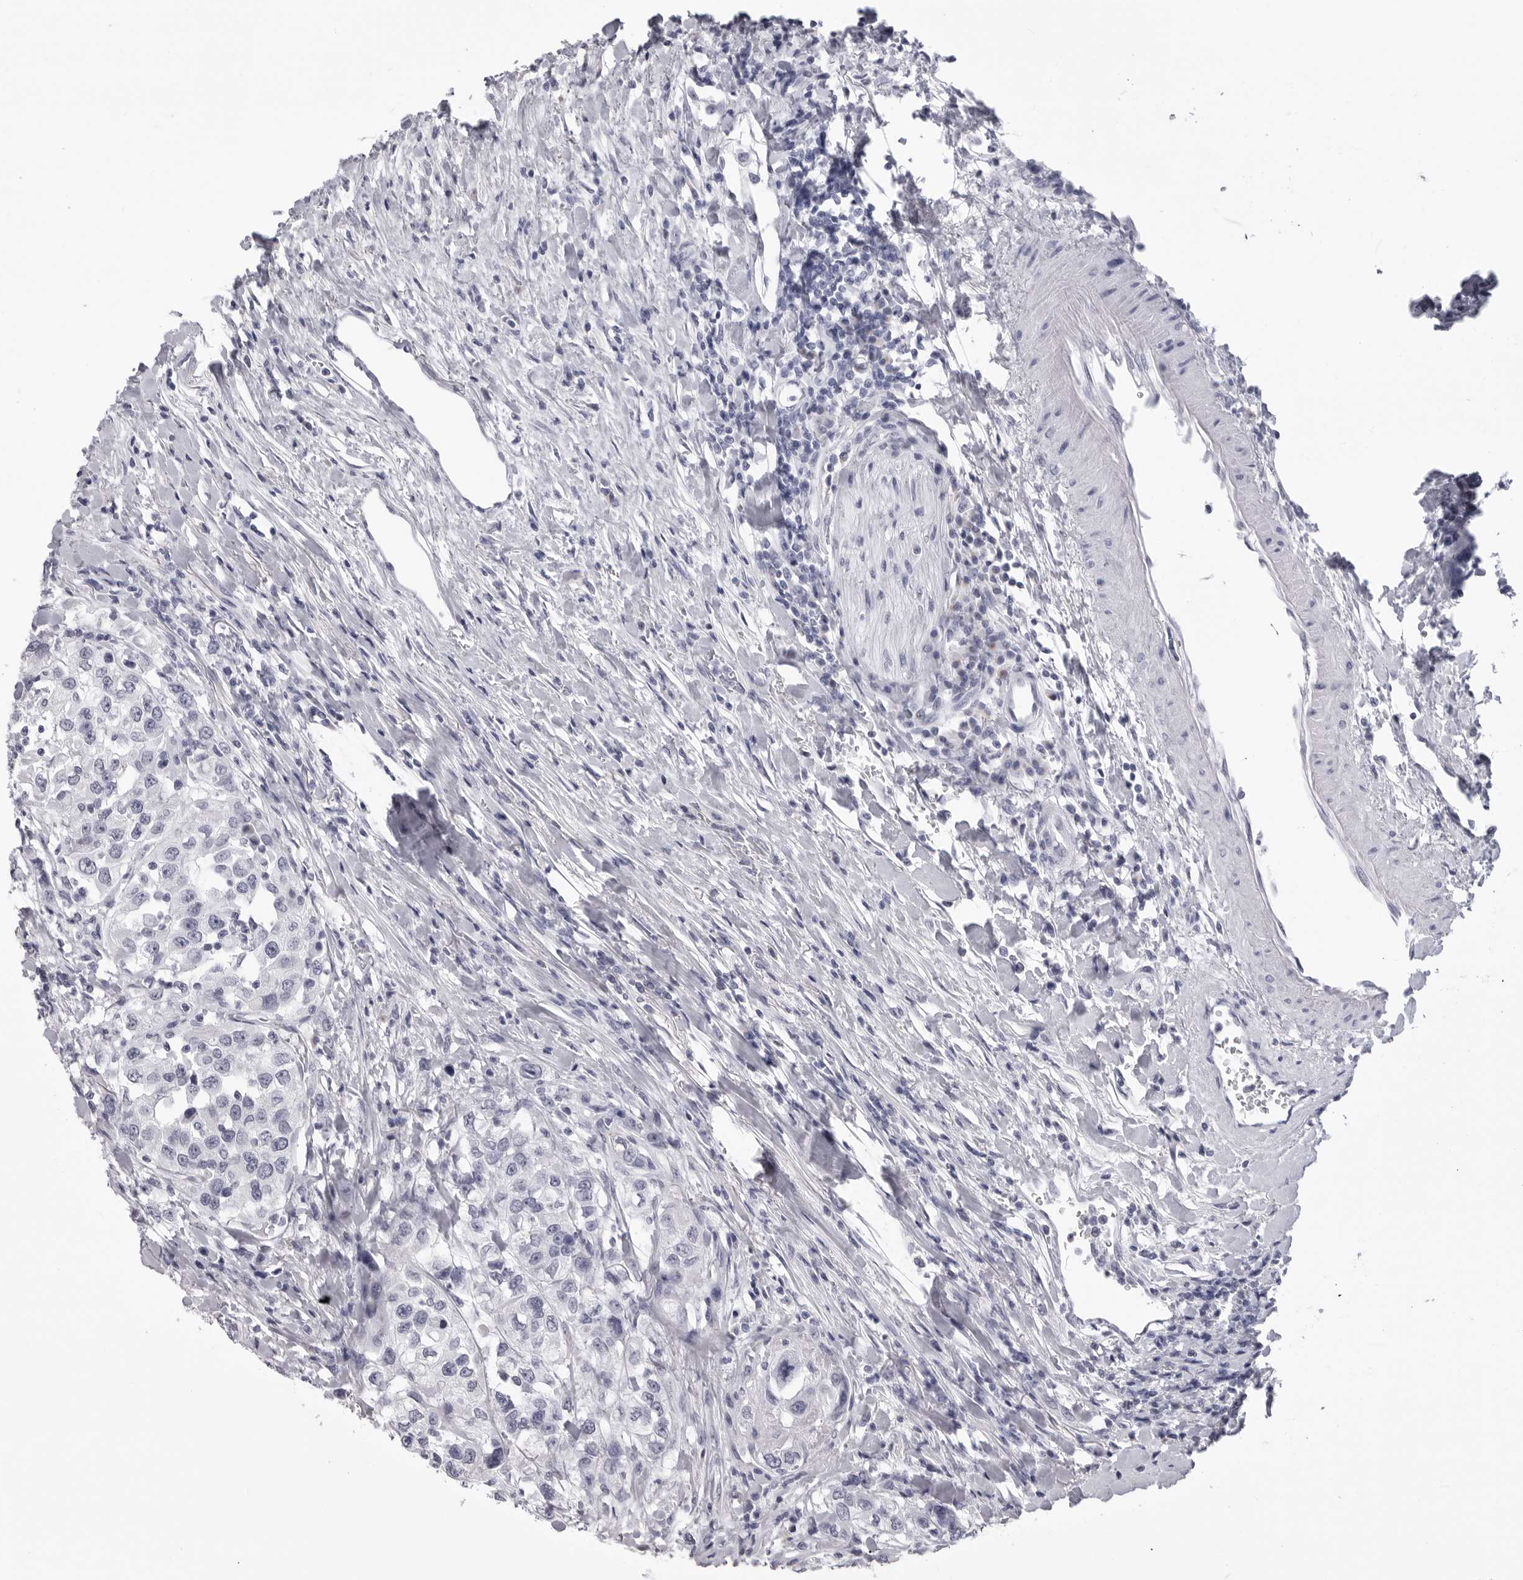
{"staining": {"intensity": "negative", "quantity": "none", "location": "none"}, "tissue": "urothelial cancer", "cell_type": "Tumor cells", "image_type": "cancer", "snomed": [{"axis": "morphology", "description": "Urothelial carcinoma, High grade"}, {"axis": "topography", "description": "Urinary bladder"}], "caption": "A histopathology image of urothelial carcinoma (high-grade) stained for a protein displays no brown staining in tumor cells. (Brightfield microscopy of DAB (3,3'-diaminobenzidine) immunohistochemistry (IHC) at high magnification).", "gene": "LGALS4", "patient": {"sex": "female", "age": 80}}